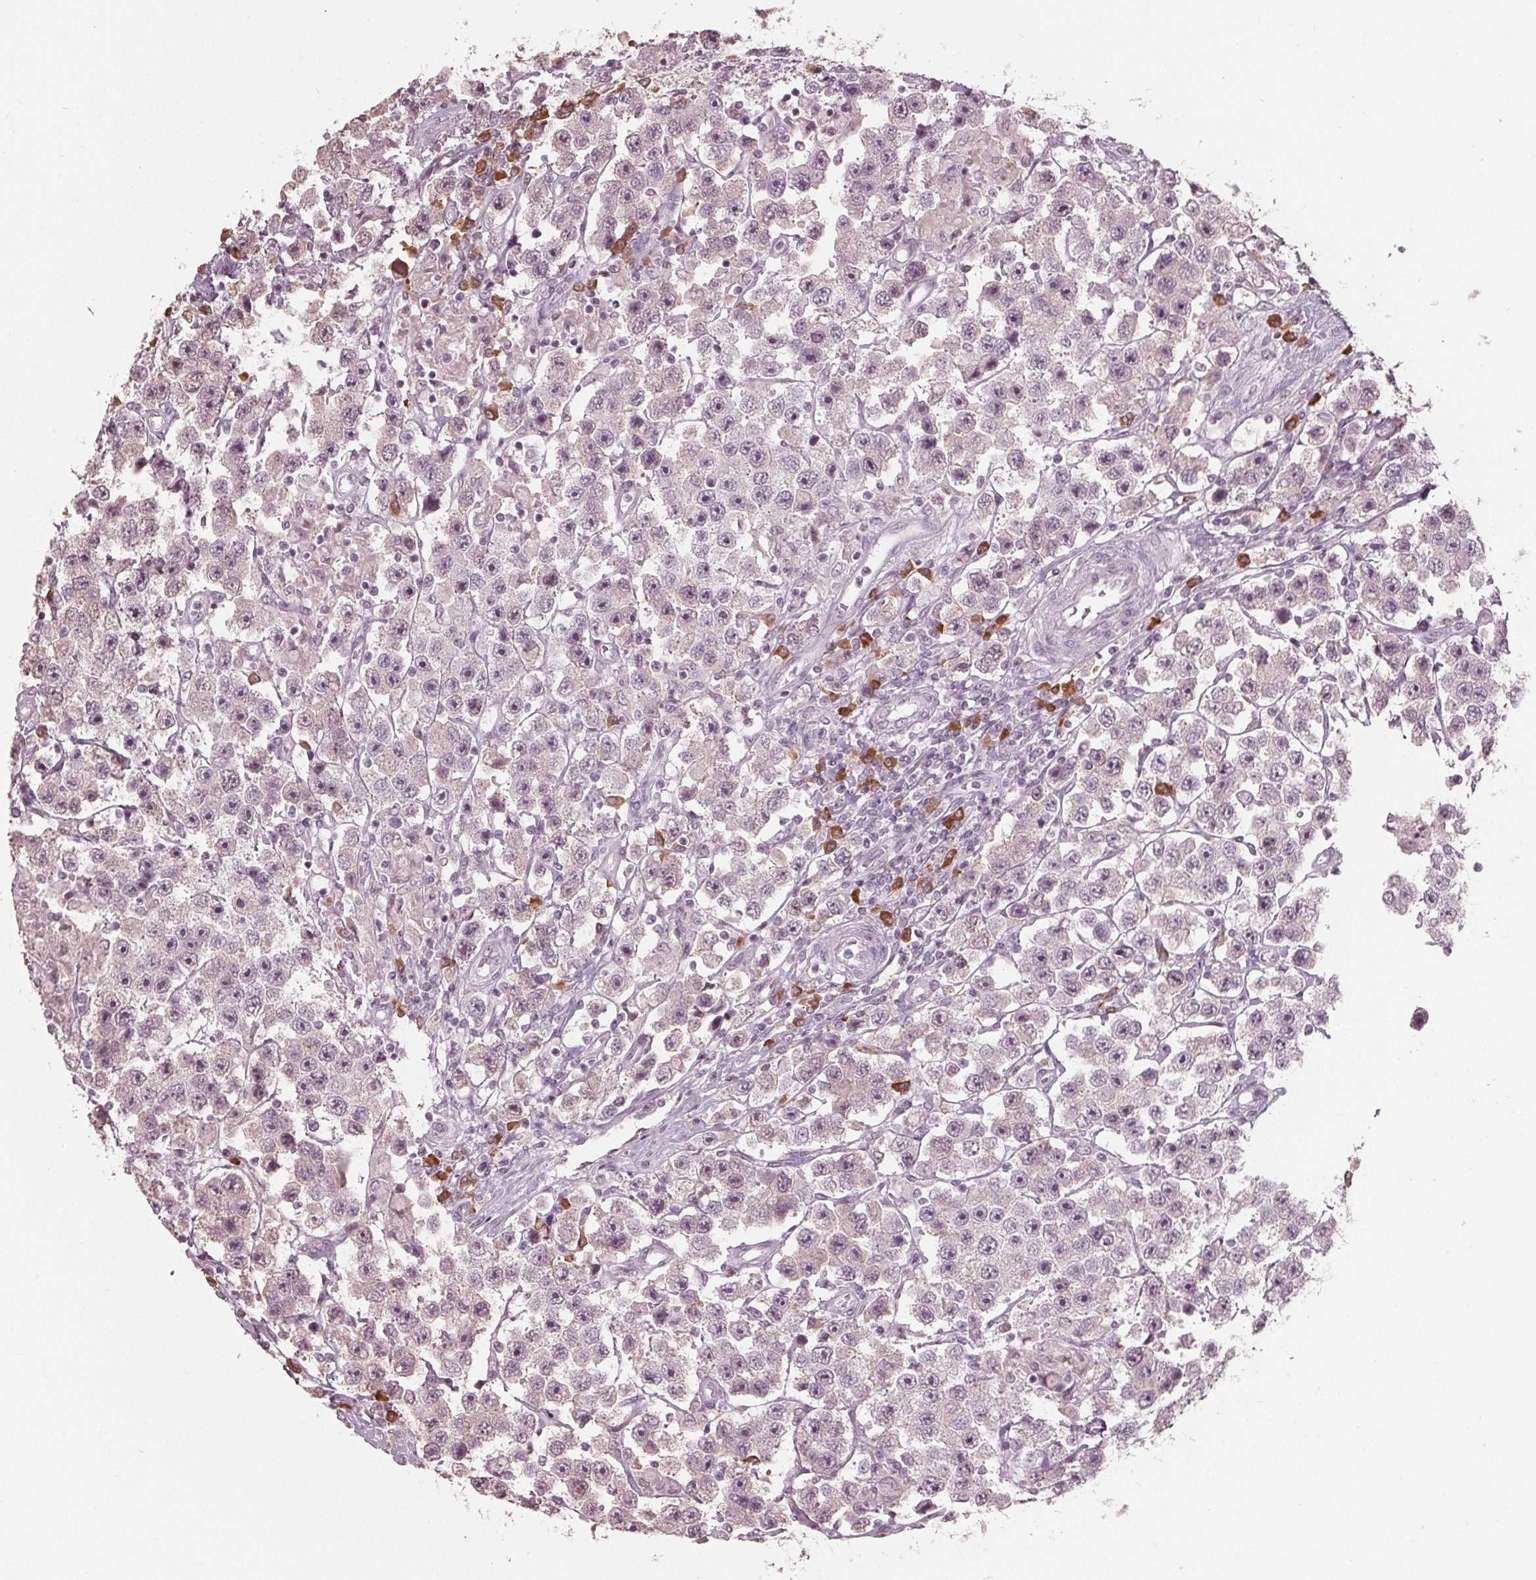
{"staining": {"intensity": "negative", "quantity": "none", "location": "none"}, "tissue": "testis cancer", "cell_type": "Tumor cells", "image_type": "cancer", "snomed": [{"axis": "morphology", "description": "Seminoma, NOS"}, {"axis": "topography", "description": "Testis"}], "caption": "DAB (3,3'-diaminobenzidine) immunohistochemical staining of seminoma (testis) reveals no significant expression in tumor cells. Brightfield microscopy of immunohistochemistry (IHC) stained with DAB (3,3'-diaminobenzidine) (brown) and hematoxylin (blue), captured at high magnification.", "gene": "CXCL16", "patient": {"sex": "male", "age": 45}}